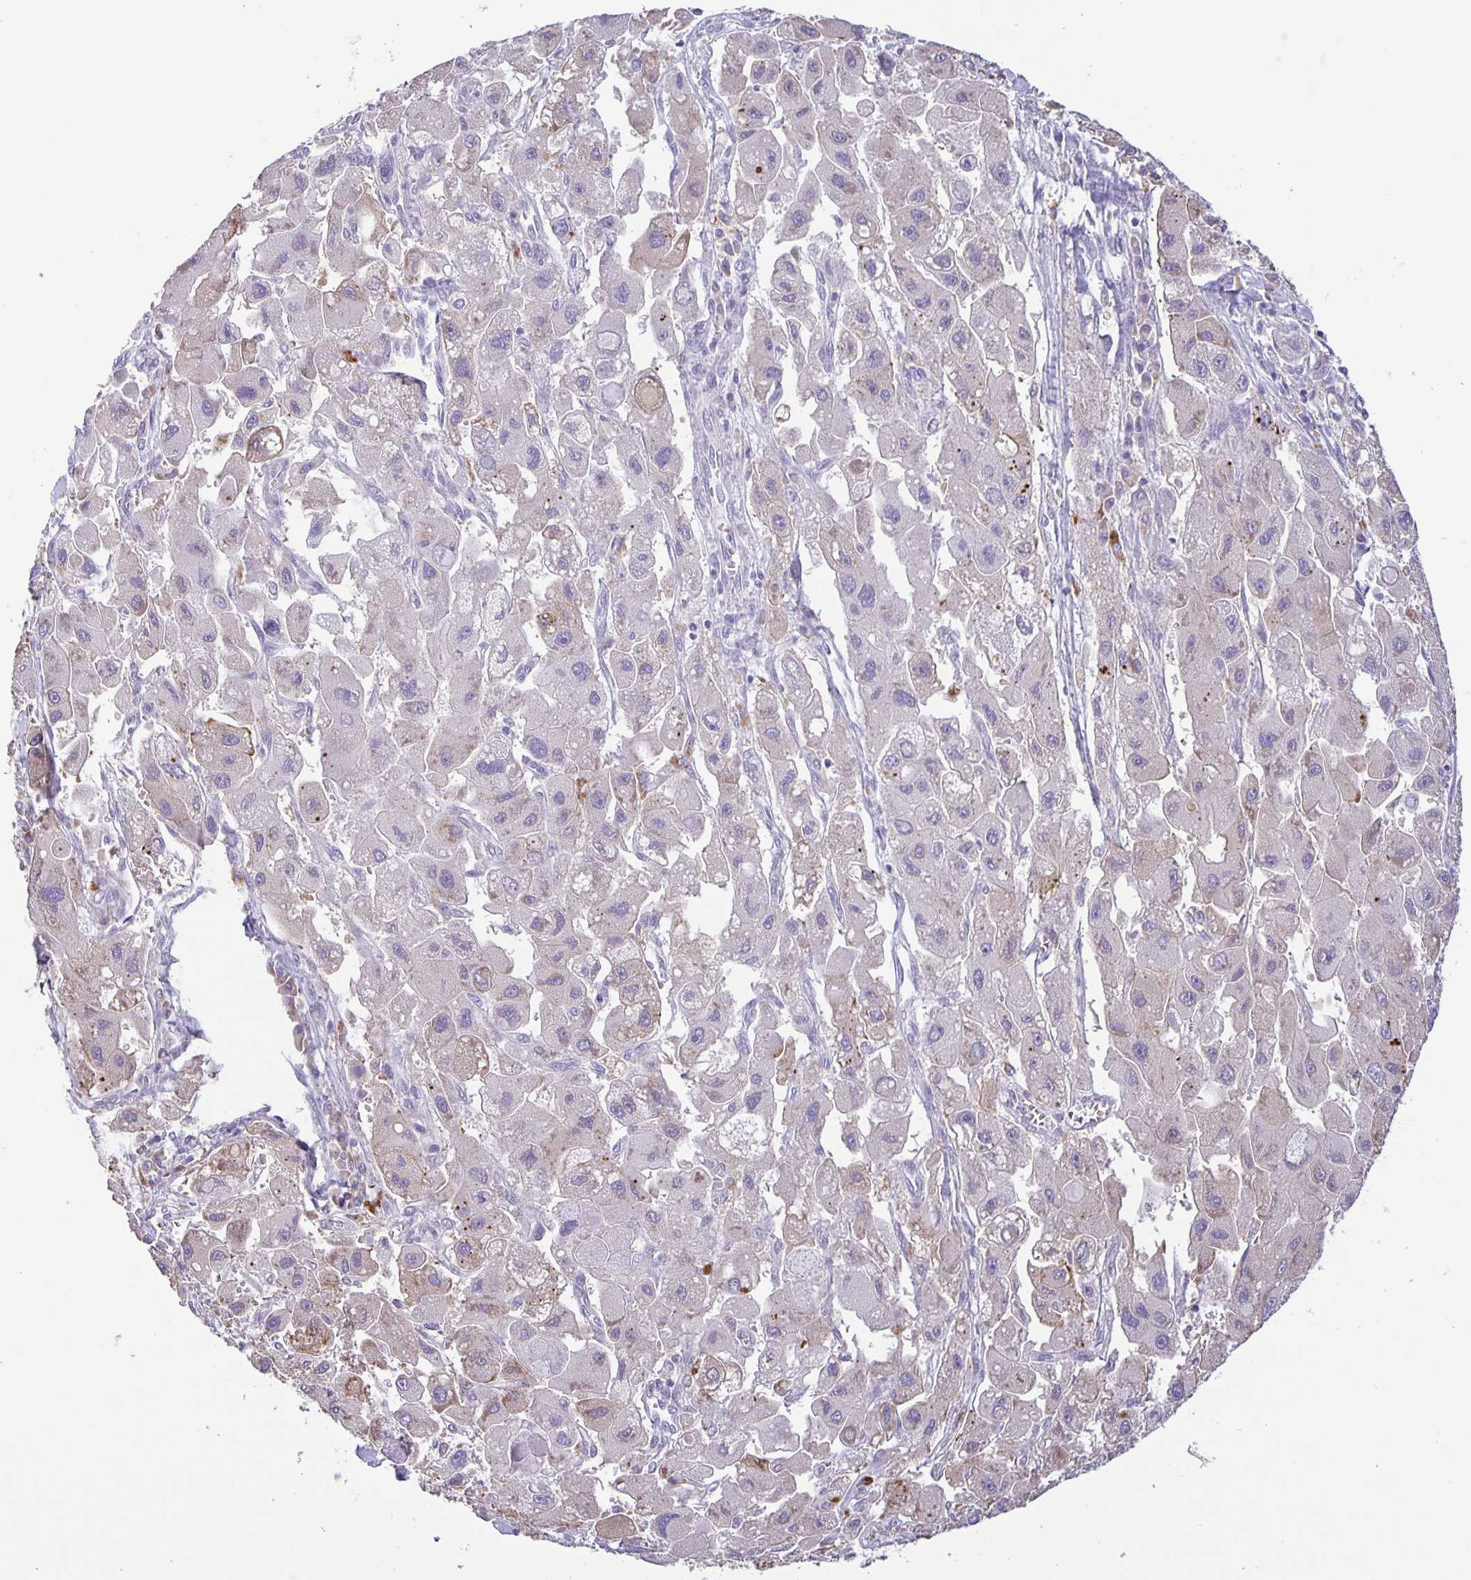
{"staining": {"intensity": "negative", "quantity": "none", "location": "none"}, "tissue": "liver cancer", "cell_type": "Tumor cells", "image_type": "cancer", "snomed": [{"axis": "morphology", "description": "Carcinoma, Hepatocellular, NOS"}, {"axis": "topography", "description": "Liver"}], "caption": "This is a histopathology image of IHC staining of liver cancer (hepatocellular carcinoma), which shows no expression in tumor cells.", "gene": "MAPK12", "patient": {"sex": "male", "age": 24}}